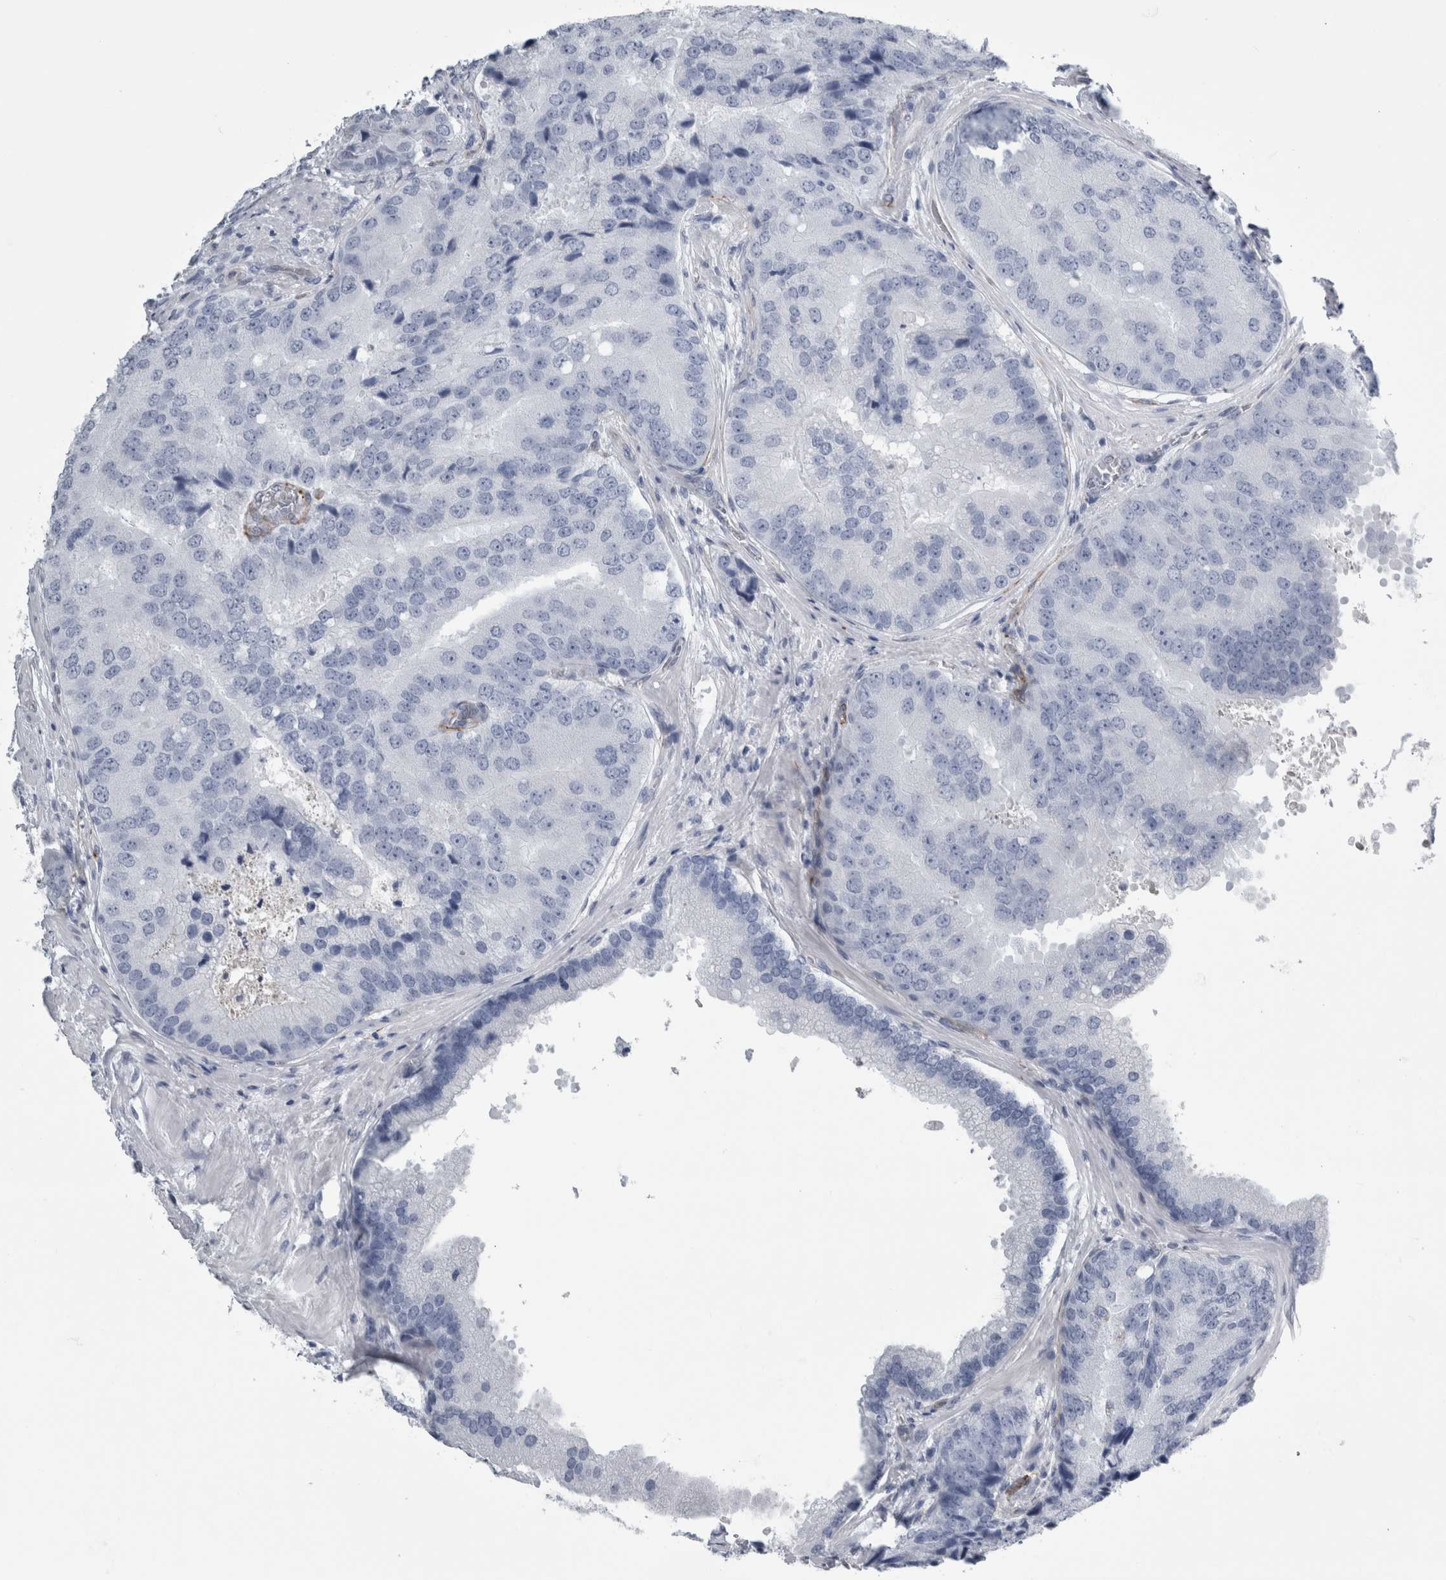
{"staining": {"intensity": "negative", "quantity": "none", "location": "none"}, "tissue": "prostate cancer", "cell_type": "Tumor cells", "image_type": "cancer", "snomed": [{"axis": "morphology", "description": "Adenocarcinoma, High grade"}, {"axis": "topography", "description": "Prostate"}], "caption": "Immunohistochemistry micrograph of adenocarcinoma (high-grade) (prostate) stained for a protein (brown), which shows no staining in tumor cells.", "gene": "VWDE", "patient": {"sex": "male", "age": 70}}